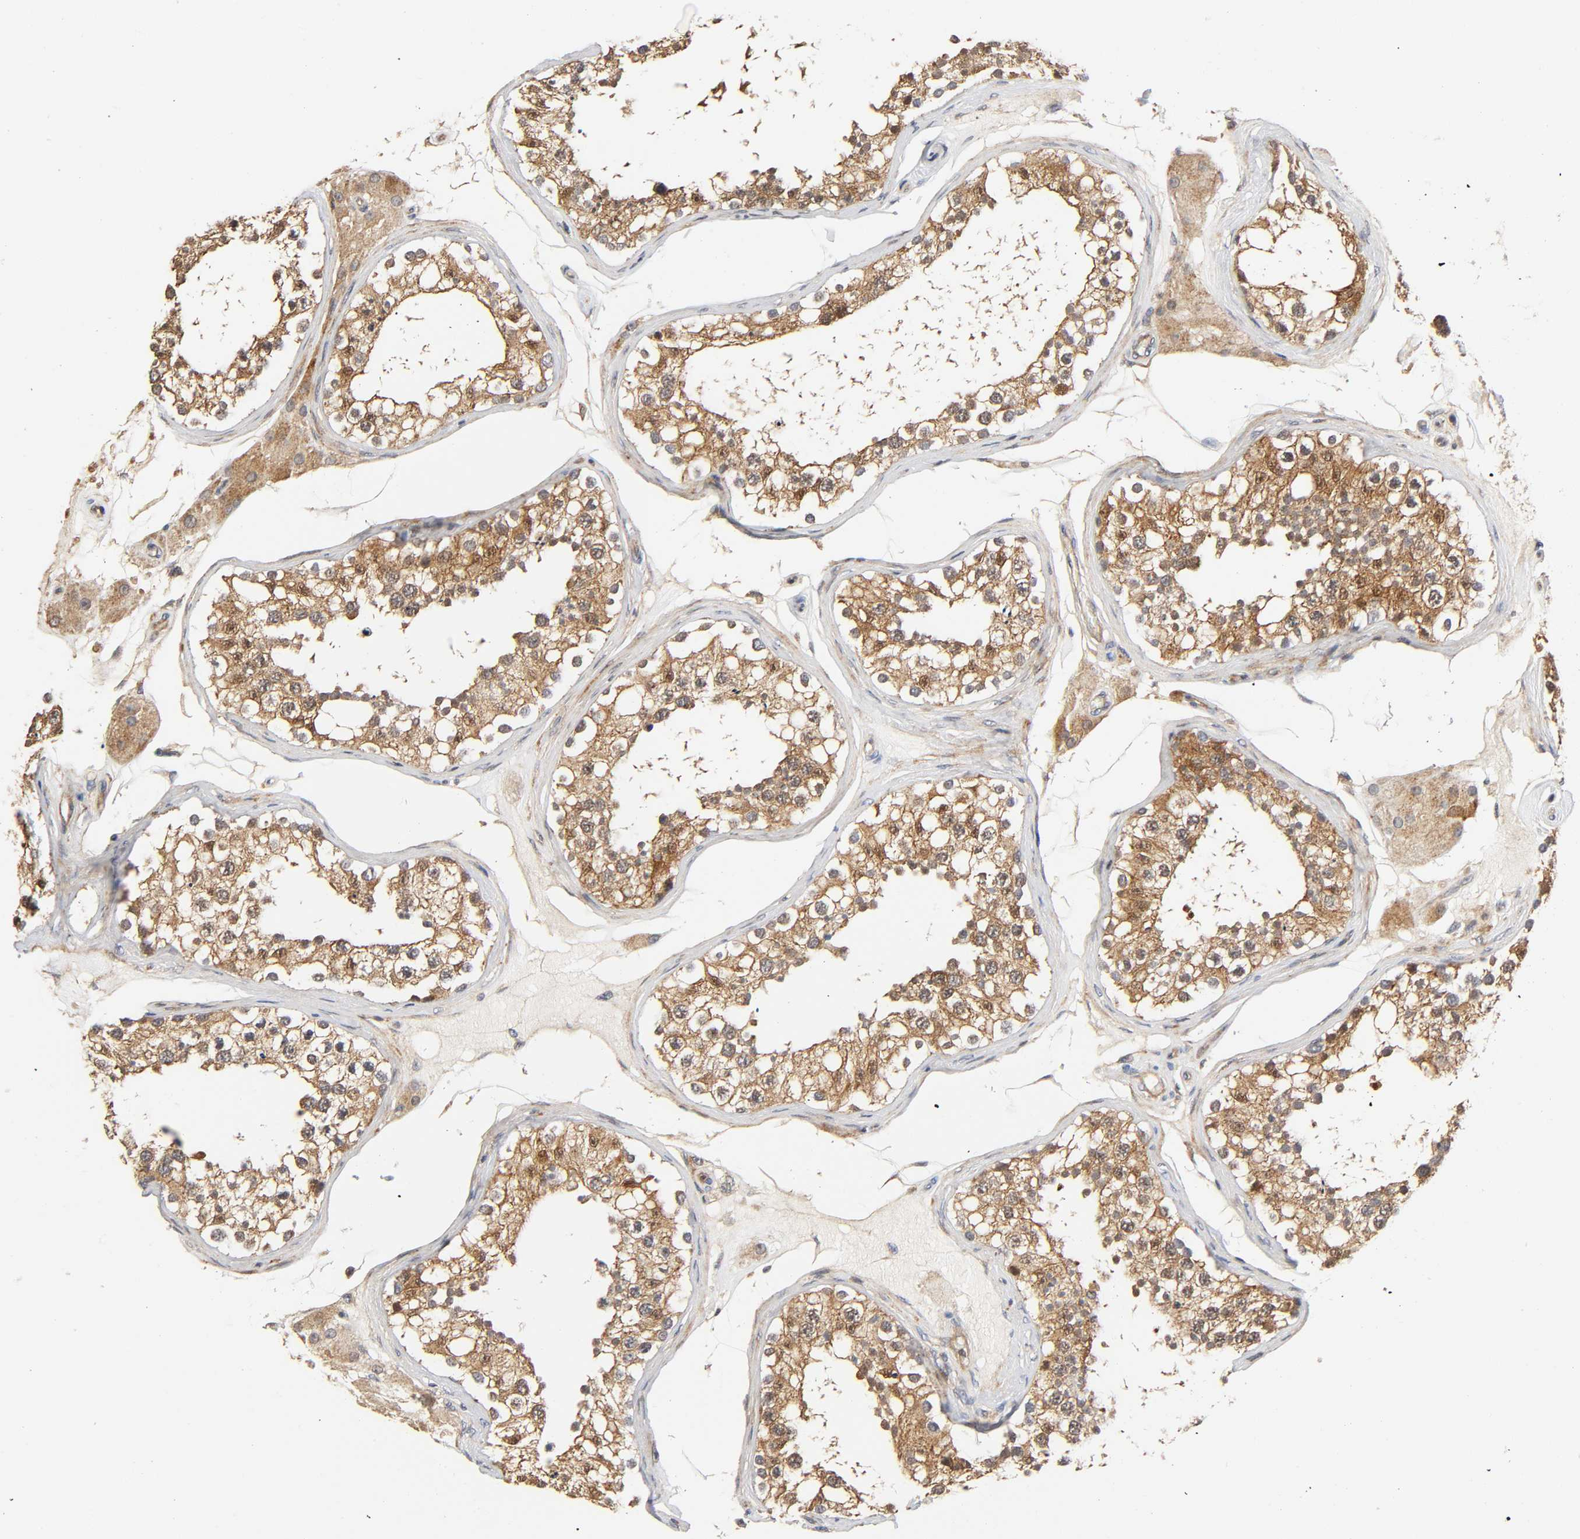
{"staining": {"intensity": "moderate", "quantity": ">75%", "location": "cytoplasmic/membranous,nuclear"}, "tissue": "testis", "cell_type": "Cells in seminiferous ducts", "image_type": "normal", "snomed": [{"axis": "morphology", "description": "Normal tissue, NOS"}, {"axis": "topography", "description": "Testis"}], "caption": "Immunohistochemical staining of unremarkable testis reveals moderate cytoplasmic/membranous,nuclear protein positivity in about >75% of cells in seminiferous ducts.", "gene": "CASP9", "patient": {"sex": "male", "age": 68}}